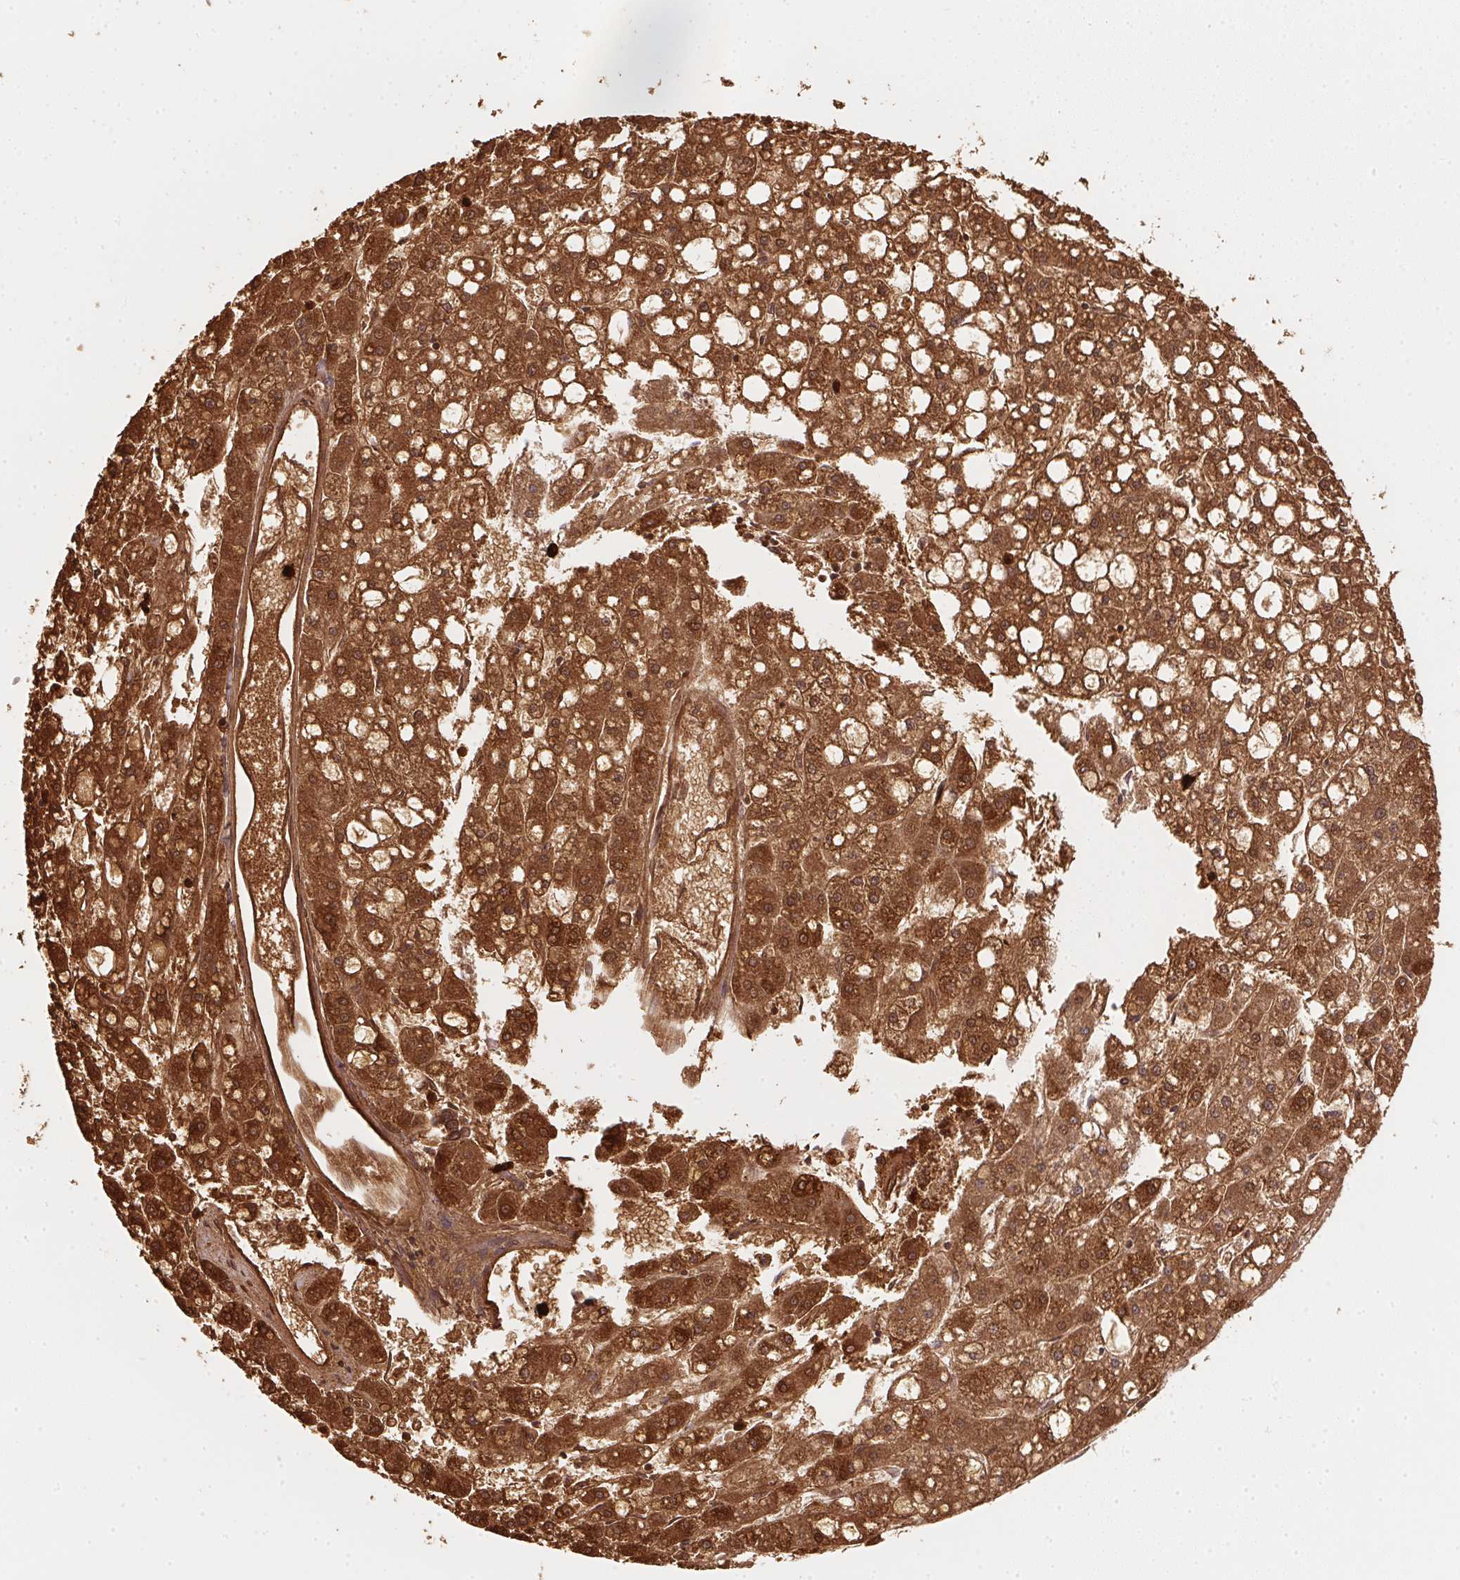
{"staining": {"intensity": "moderate", "quantity": ">75%", "location": "cytoplasmic/membranous,nuclear"}, "tissue": "liver cancer", "cell_type": "Tumor cells", "image_type": "cancer", "snomed": [{"axis": "morphology", "description": "Carcinoma, Hepatocellular, NOS"}, {"axis": "topography", "description": "Liver"}], "caption": "Human liver hepatocellular carcinoma stained with a brown dye shows moderate cytoplasmic/membranous and nuclear positive positivity in approximately >75% of tumor cells.", "gene": "ORM1", "patient": {"sex": "male", "age": 67}}